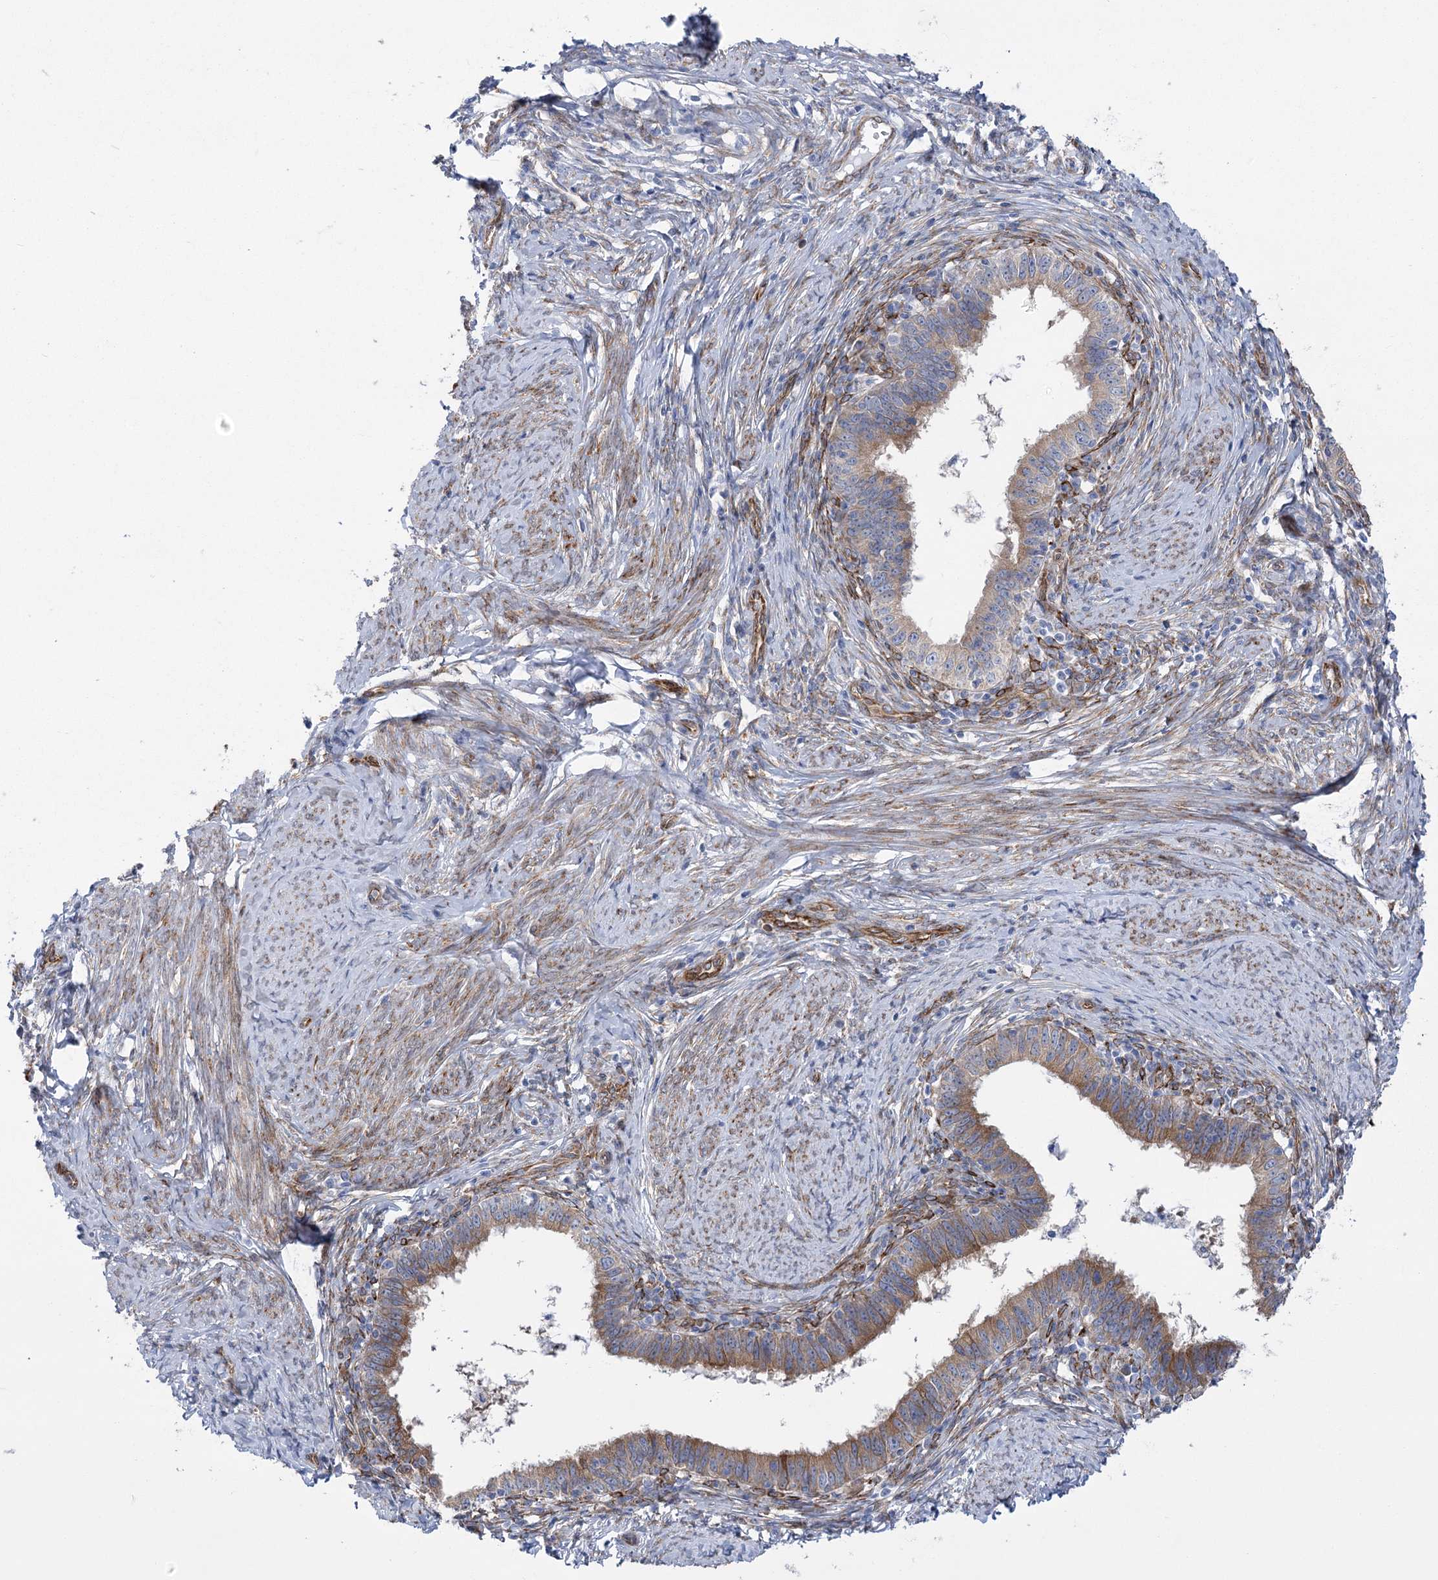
{"staining": {"intensity": "moderate", "quantity": ">75%", "location": "cytoplasmic/membranous"}, "tissue": "cervical cancer", "cell_type": "Tumor cells", "image_type": "cancer", "snomed": [{"axis": "morphology", "description": "Adenocarcinoma, NOS"}, {"axis": "topography", "description": "Cervix"}], "caption": "High-power microscopy captured an immunohistochemistry micrograph of cervical cancer (adenocarcinoma), revealing moderate cytoplasmic/membranous positivity in about >75% of tumor cells.", "gene": "YTHDC2", "patient": {"sex": "female", "age": 36}}